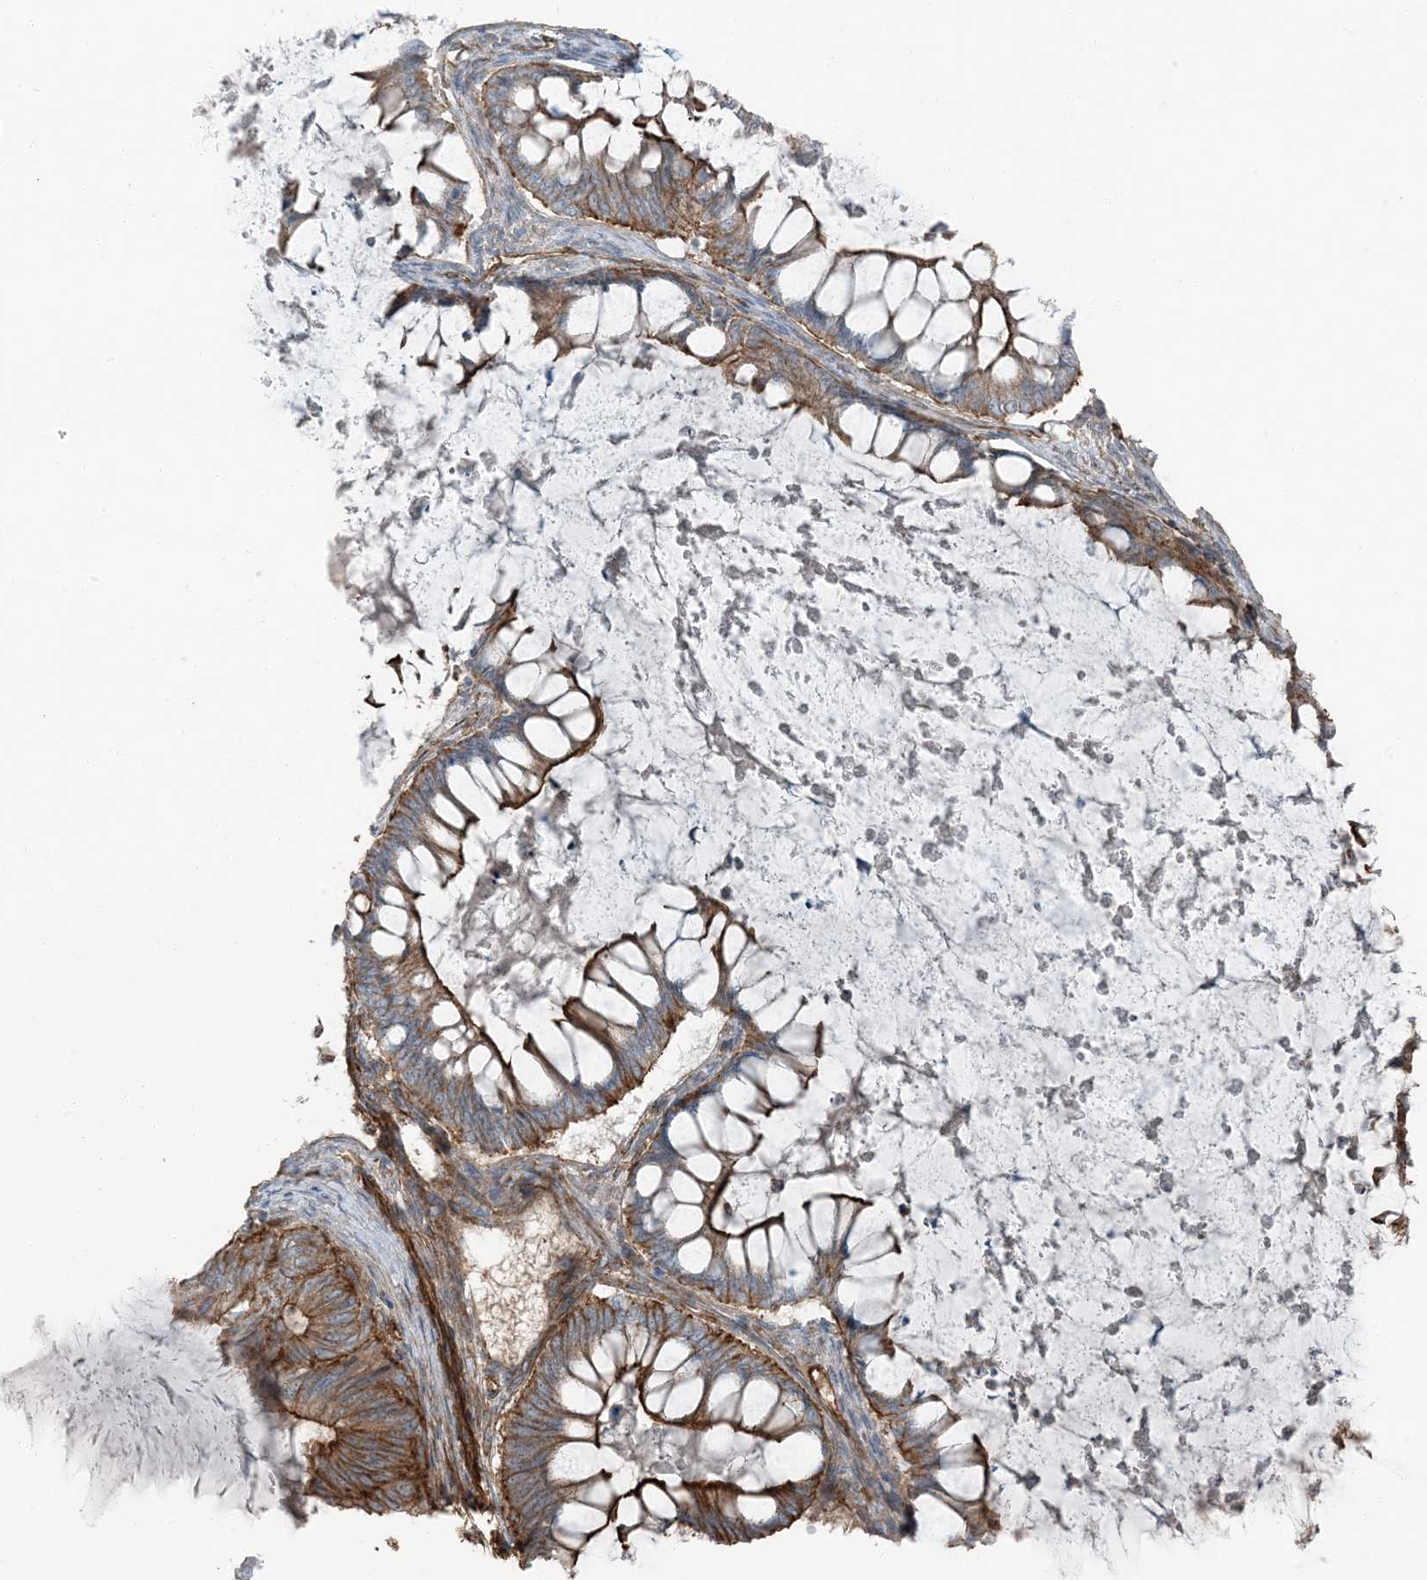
{"staining": {"intensity": "strong", "quantity": ">75%", "location": "cytoplasmic/membranous"}, "tissue": "ovarian cancer", "cell_type": "Tumor cells", "image_type": "cancer", "snomed": [{"axis": "morphology", "description": "Cystadenocarcinoma, mucinous, NOS"}, {"axis": "topography", "description": "Ovary"}], "caption": "Immunohistochemistry photomicrograph of neoplastic tissue: ovarian cancer stained using immunohistochemistry reveals high levels of strong protein expression localized specifically in the cytoplasmic/membranous of tumor cells, appearing as a cytoplasmic/membranous brown color.", "gene": "ZFP90", "patient": {"sex": "female", "age": 61}}